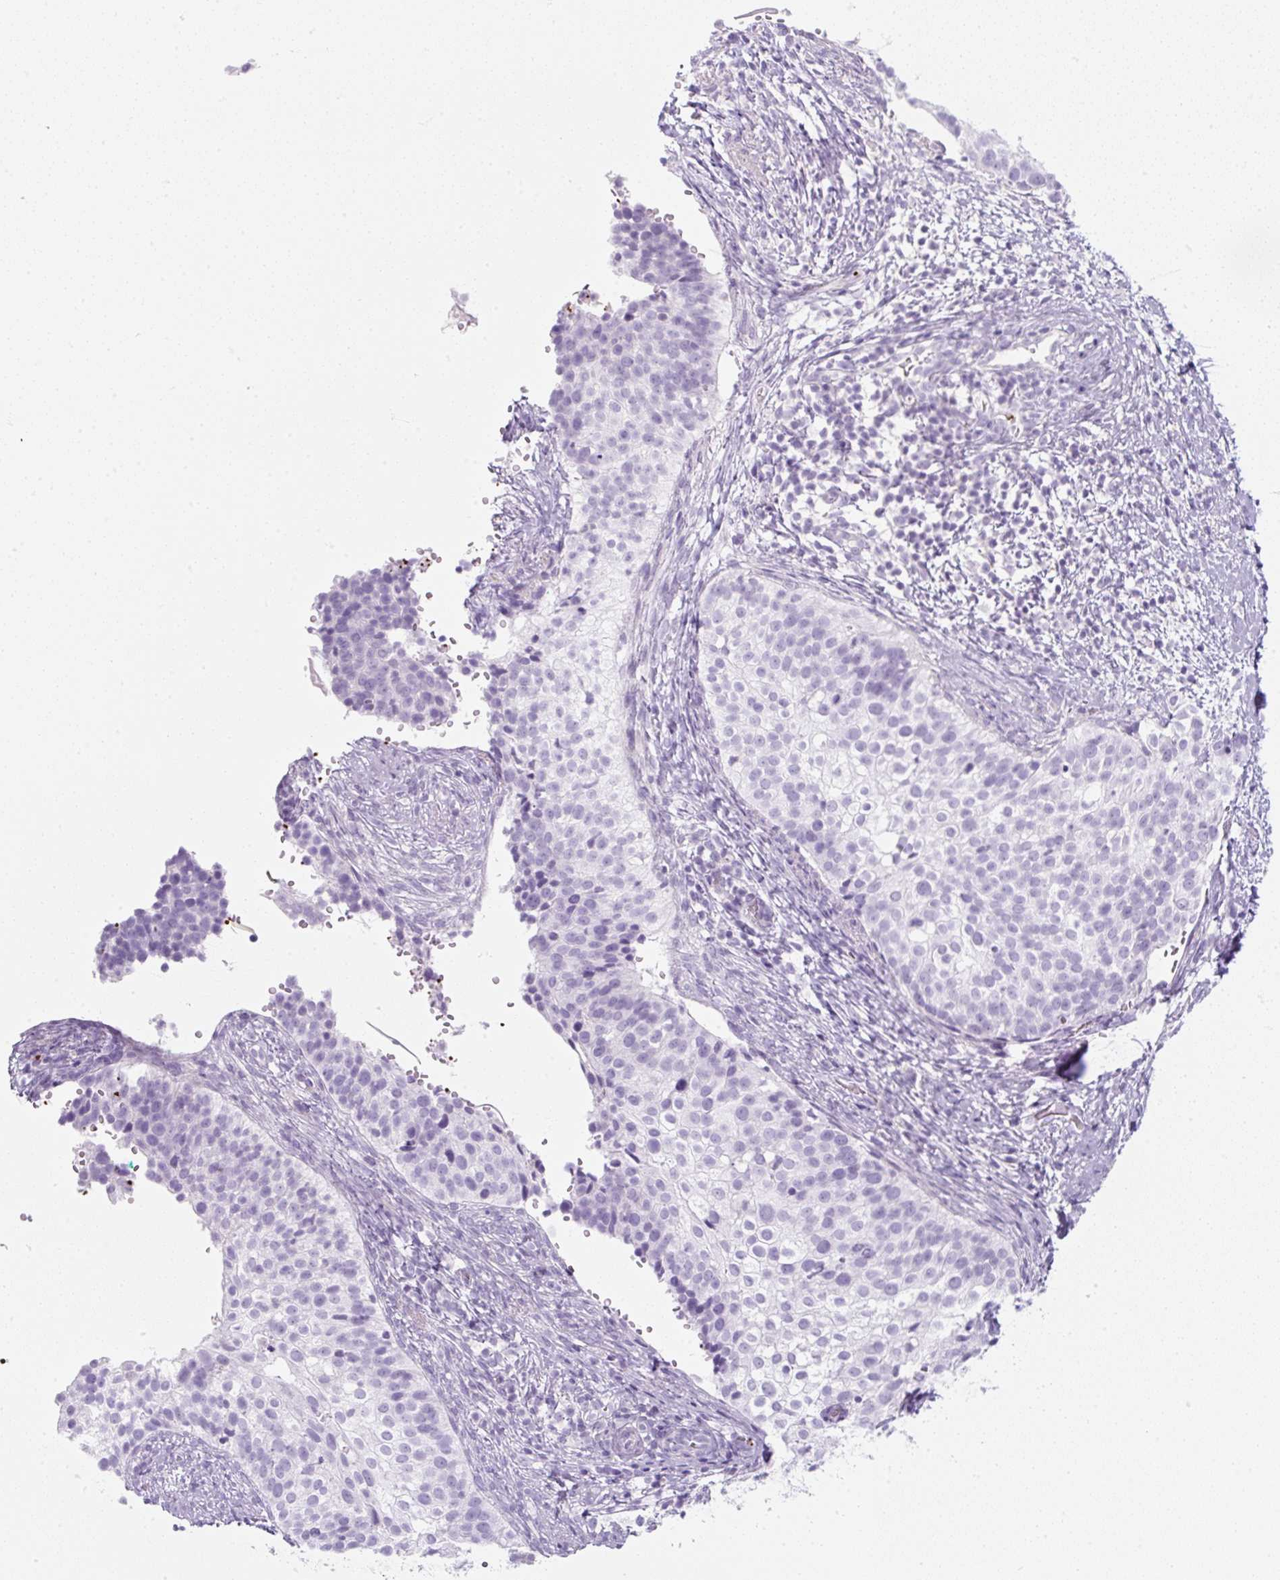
{"staining": {"intensity": "negative", "quantity": "none", "location": "none"}, "tissue": "cervical cancer", "cell_type": "Tumor cells", "image_type": "cancer", "snomed": [{"axis": "morphology", "description": "Squamous cell carcinoma, NOS"}, {"axis": "topography", "description": "Cervix"}], "caption": "An IHC photomicrograph of cervical cancer is shown. There is no staining in tumor cells of cervical cancer.", "gene": "PF4V1", "patient": {"sex": "female", "age": 44}}